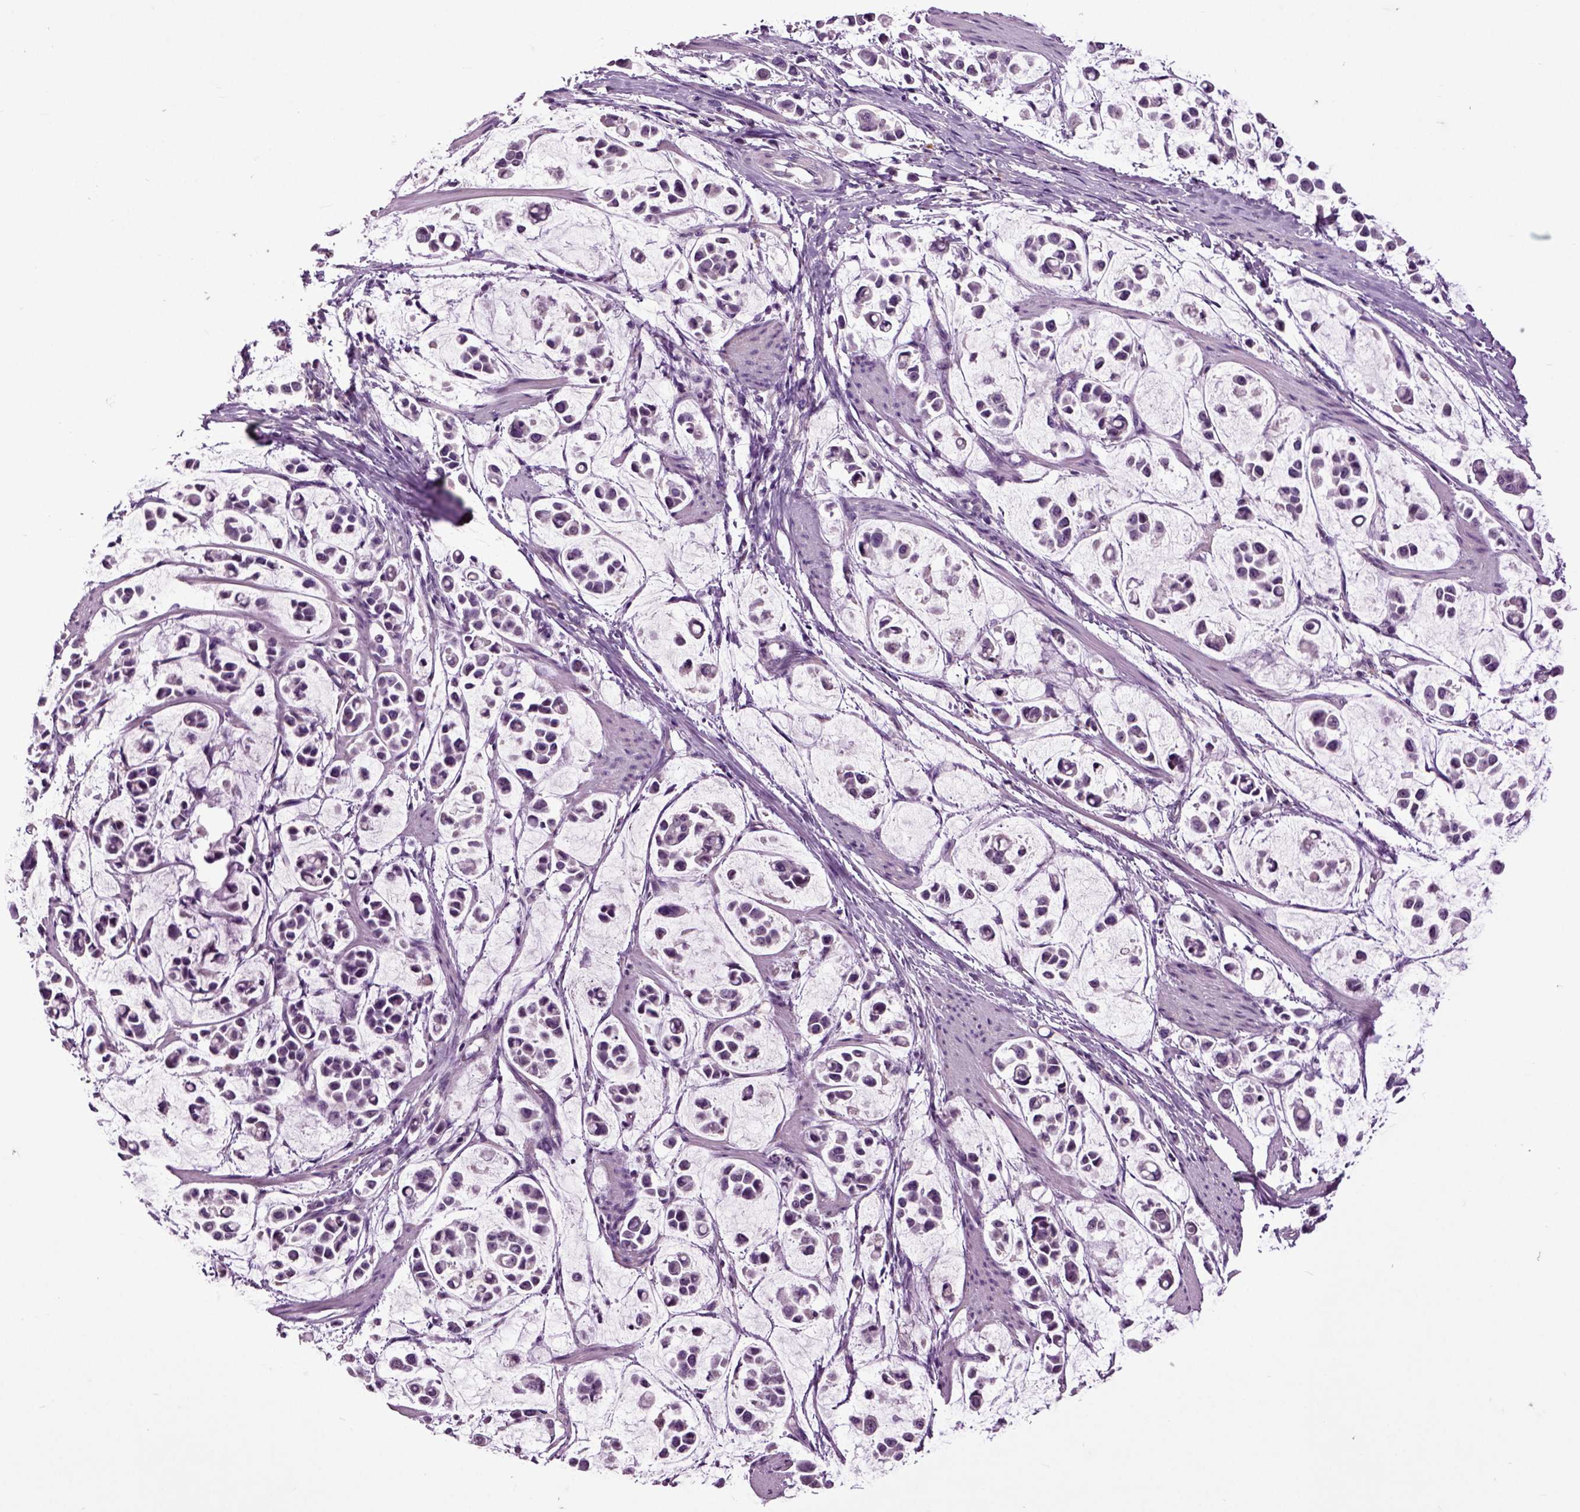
{"staining": {"intensity": "negative", "quantity": "none", "location": "none"}, "tissue": "stomach cancer", "cell_type": "Tumor cells", "image_type": "cancer", "snomed": [{"axis": "morphology", "description": "Adenocarcinoma, NOS"}, {"axis": "topography", "description": "Stomach"}], "caption": "Immunohistochemistry (IHC) photomicrograph of neoplastic tissue: stomach adenocarcinoma stained with DAB (3,3'-diaminobenzidine) exhibits no significant protein staining in tumor cells.", "gene": "CRHR1", "patient": {"sex": "male", "age": 82}}